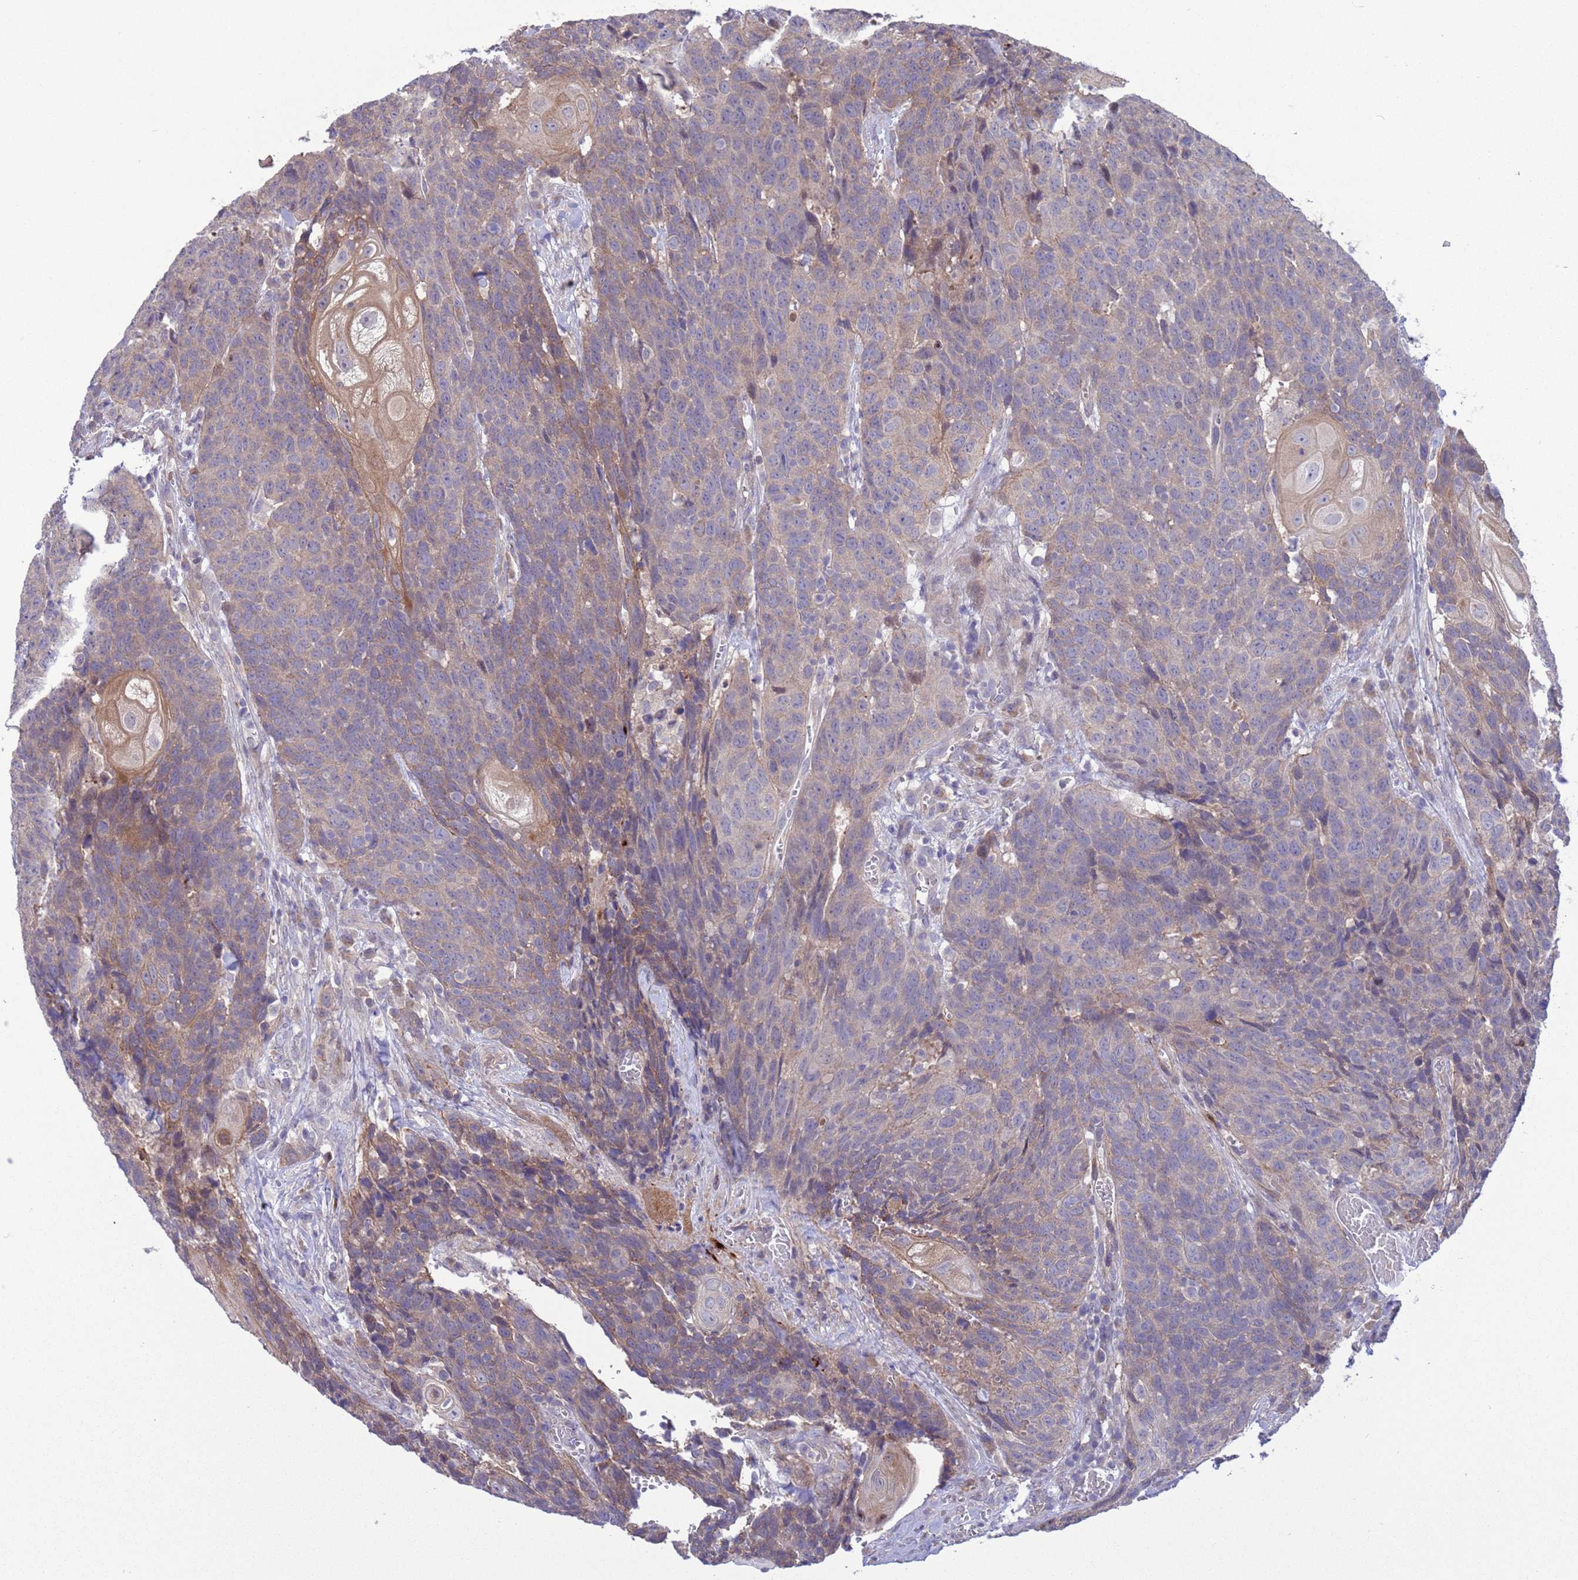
{"staining": {"intensity": "weak", "quantity": "25%-75%", "location": "cytoplasmic/membranous"}, "tissue": "head and neck cancer", "cell_type": "Tumor cells", "image_type": "cancer", "snomed": [{"axis": "morphology", "description": "Squamous cell carcinoma, NOS"}, {"axis": "topography", "description": "Head-Neck"}], "caption": "Tumor cells show low levels of weak cytoplasmic/membranous positivity in approximately 25%-75% of cells in head and neck cancer.", "gene": "GJA10", "patient": {"sex": "male", "age": 66}}